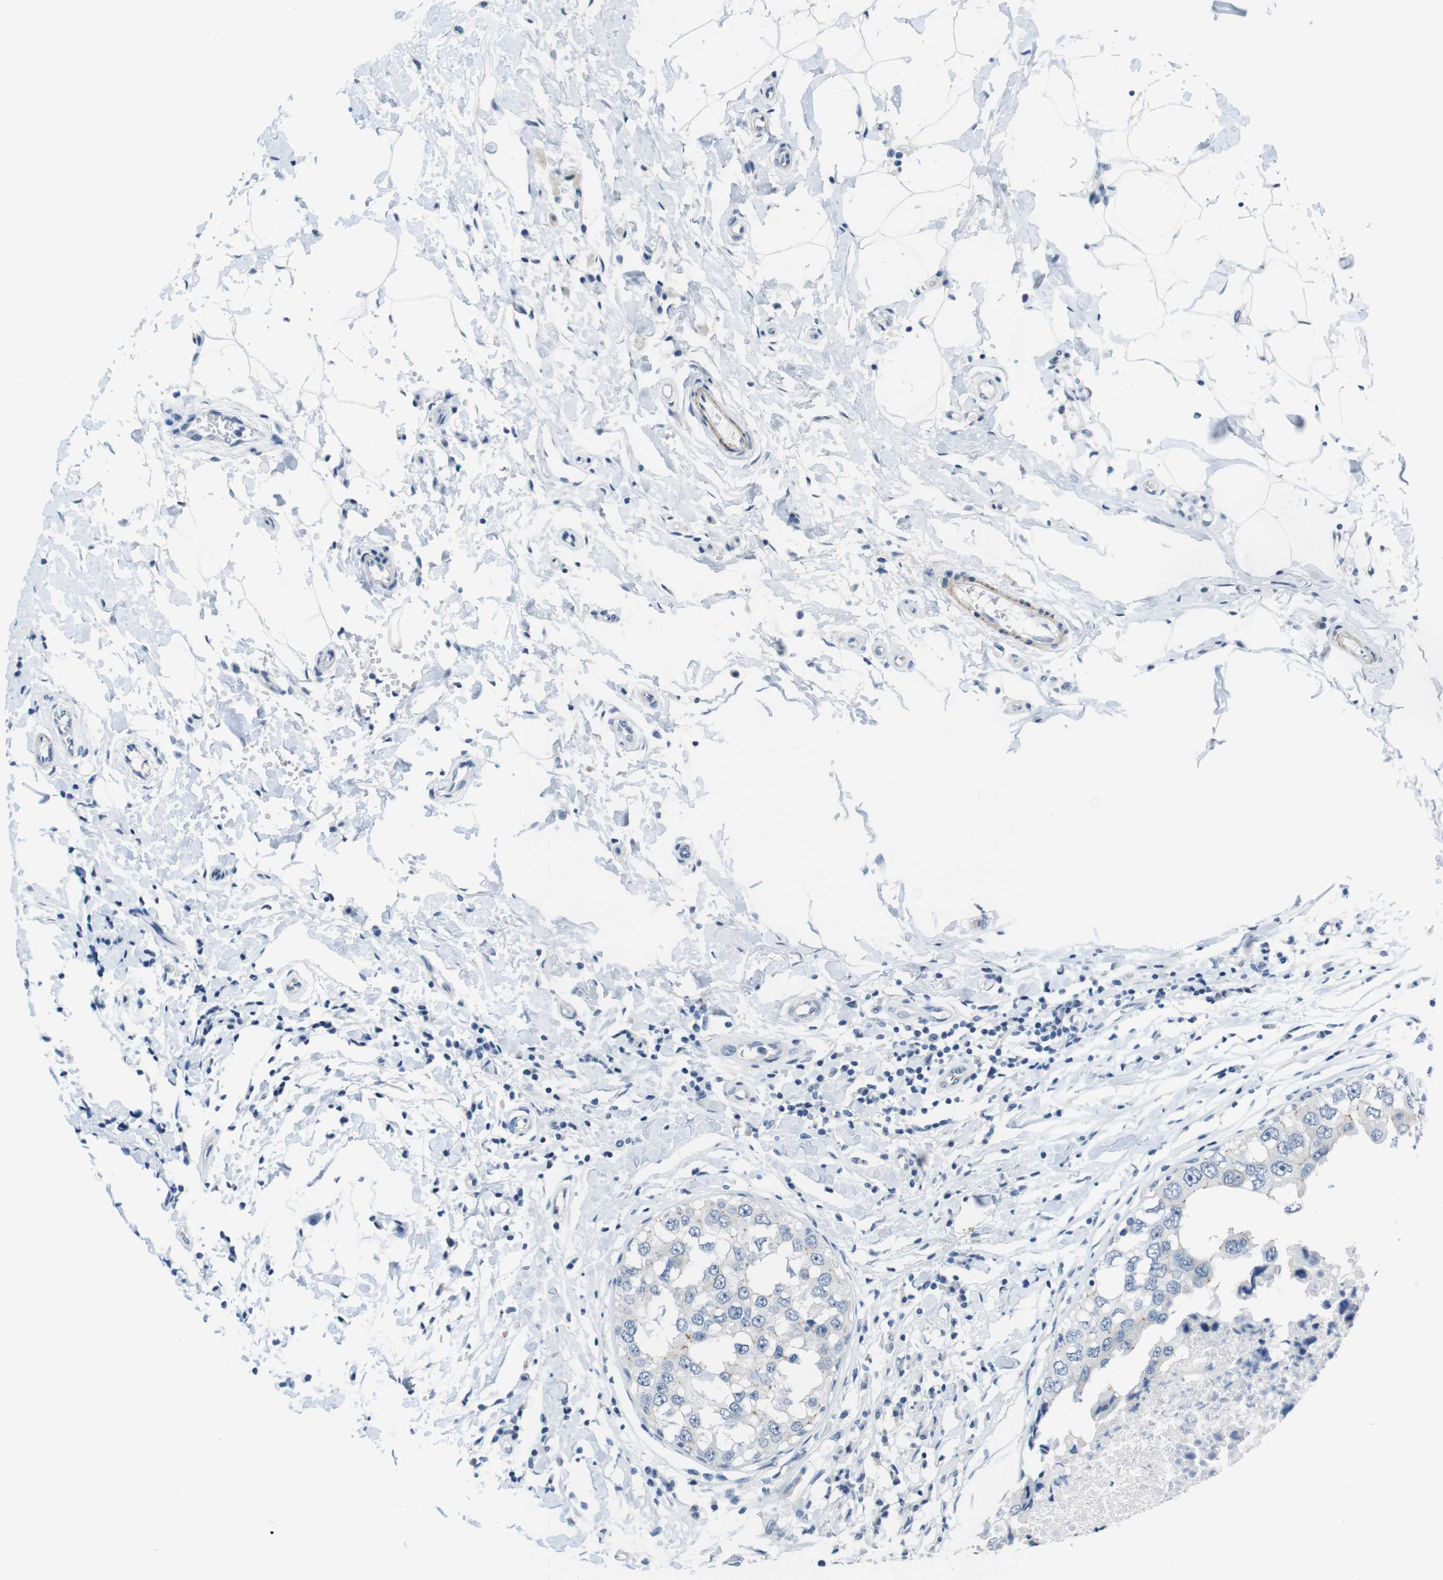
{"staining": {"intensity": "negative", "quantity": "none", "location": "none"}, "tissue": "breast cancer", "cell_type": "Tumor cells", "image_type": "cancer", "snomed": [{"axis": "morphology", "description": "Duct carcinoma"}, {"axis": "topography", "description": "Breast"}], "caption": "A histopathology image of human breast cancer (intraductal carcinoma) is negative for staining in tumor cells.", "gene": "HRH2", "patient": {"sex": "female", "age": 27}}